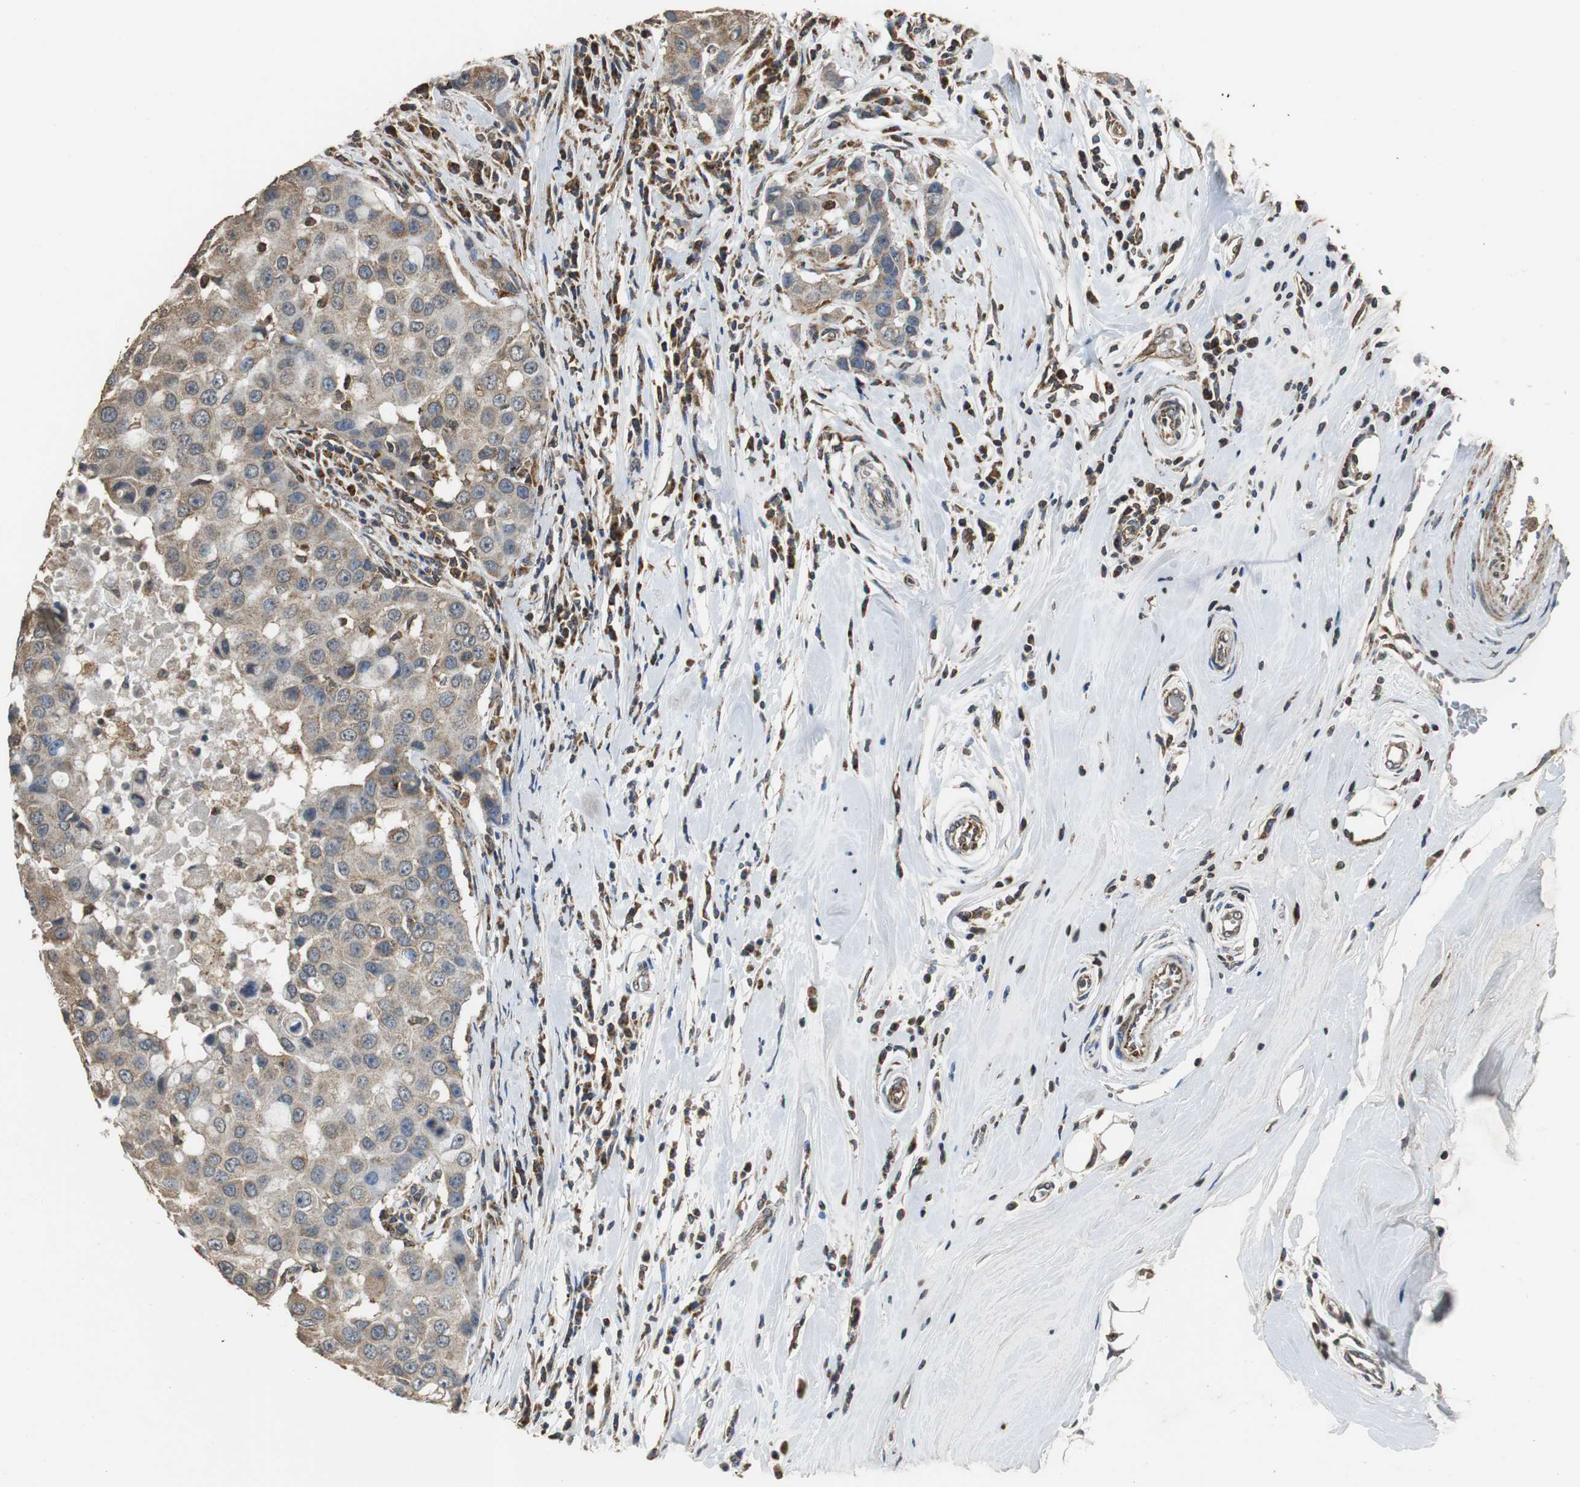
{"staining": {"intensity": "weak", "quantity": ">75%", "location": "cytoplasmic/membranous"}, "tissue": "breast cancer", "cell_type": "Tumor cells", "image_type": "cancer", "snomed": [{"axis": "morphology", "description": "Duct carcinoma"}, {"axis": "topography", "description": "Breast"}], "caption": "A low amount of weak cytoplasmic/membranous staining is present in about >75% of tumor cells in breast cancer tissue.", "gene": "NNT", "patient": {"sex": "female", "age": 27}}